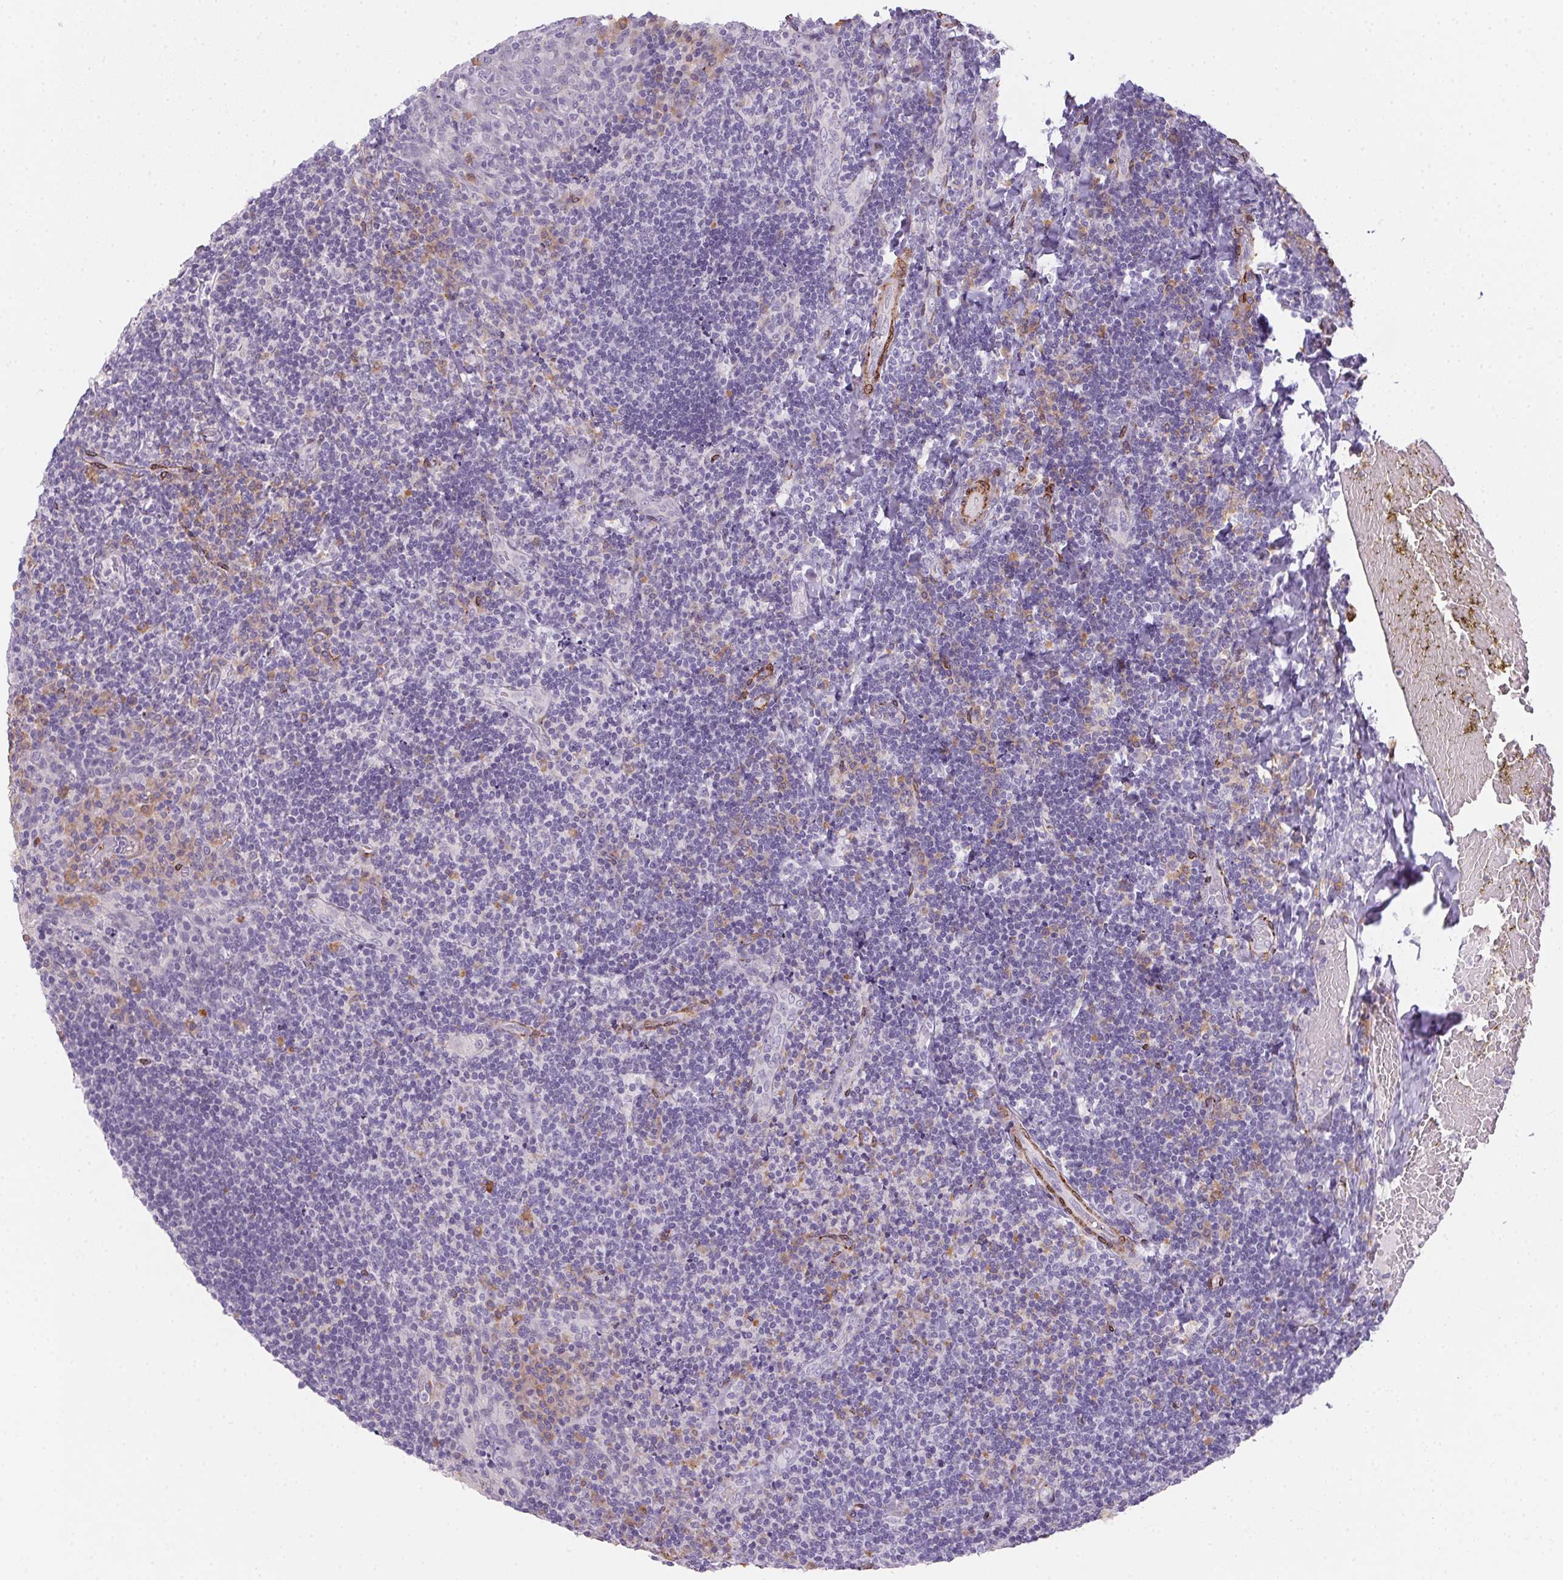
{"staining": {"intensity": "negative", "quantity": "none", "location": "none"}, "tissue": "tonsil", "cell_type": "Germinal center cells", "image_type": "normal", "snomed": [{"axis": "morphology", "description": "Normal tissue, NOS"}, {"axis": "topography", "description": "Tonsil"}], "caption": "Immunohistochemical staining of unremarkable human tonsil exhibits no significant positivity in germinal center cells.", "gene": "HRC", "patient": {"sex": "male", "age": 17}}